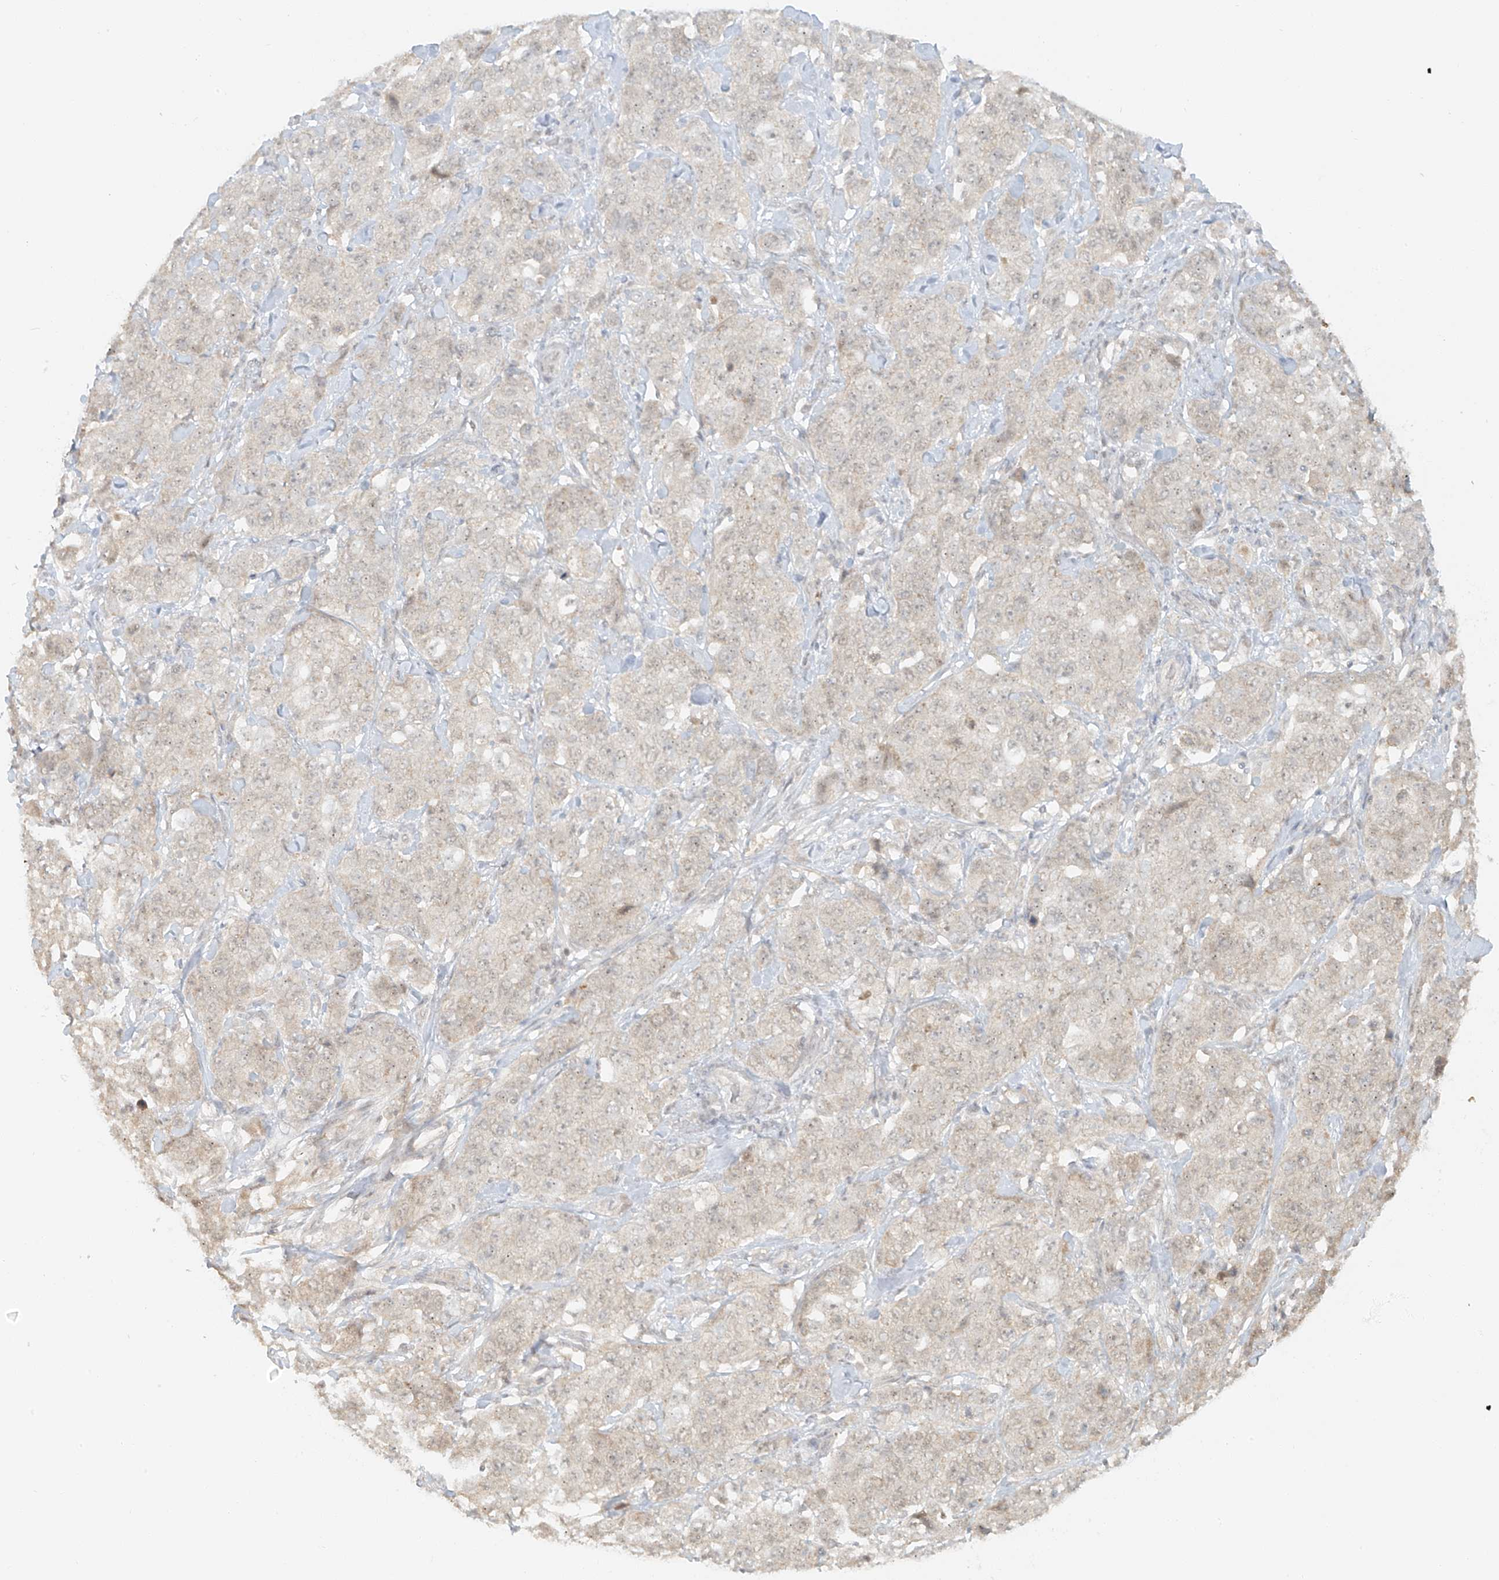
{"staining": {"intensity": "negative", "quantity": "none", "location": "none"}, "tissue": "stomach cancer", "cell_type": "Tumor cells", "image_type": "cancer", "snomed": [{"axis": "morphology", "description": "Adenocarcinoma, NOS"}, {"axis": "topography", "description": "Stomach"}], "caption": "An image of adenocarcinoma (stomach) stained for a protein shows no brown staining in tumor cells.", "gene": "MIPEP", "patient": {"sex": "male", "age": 48}}